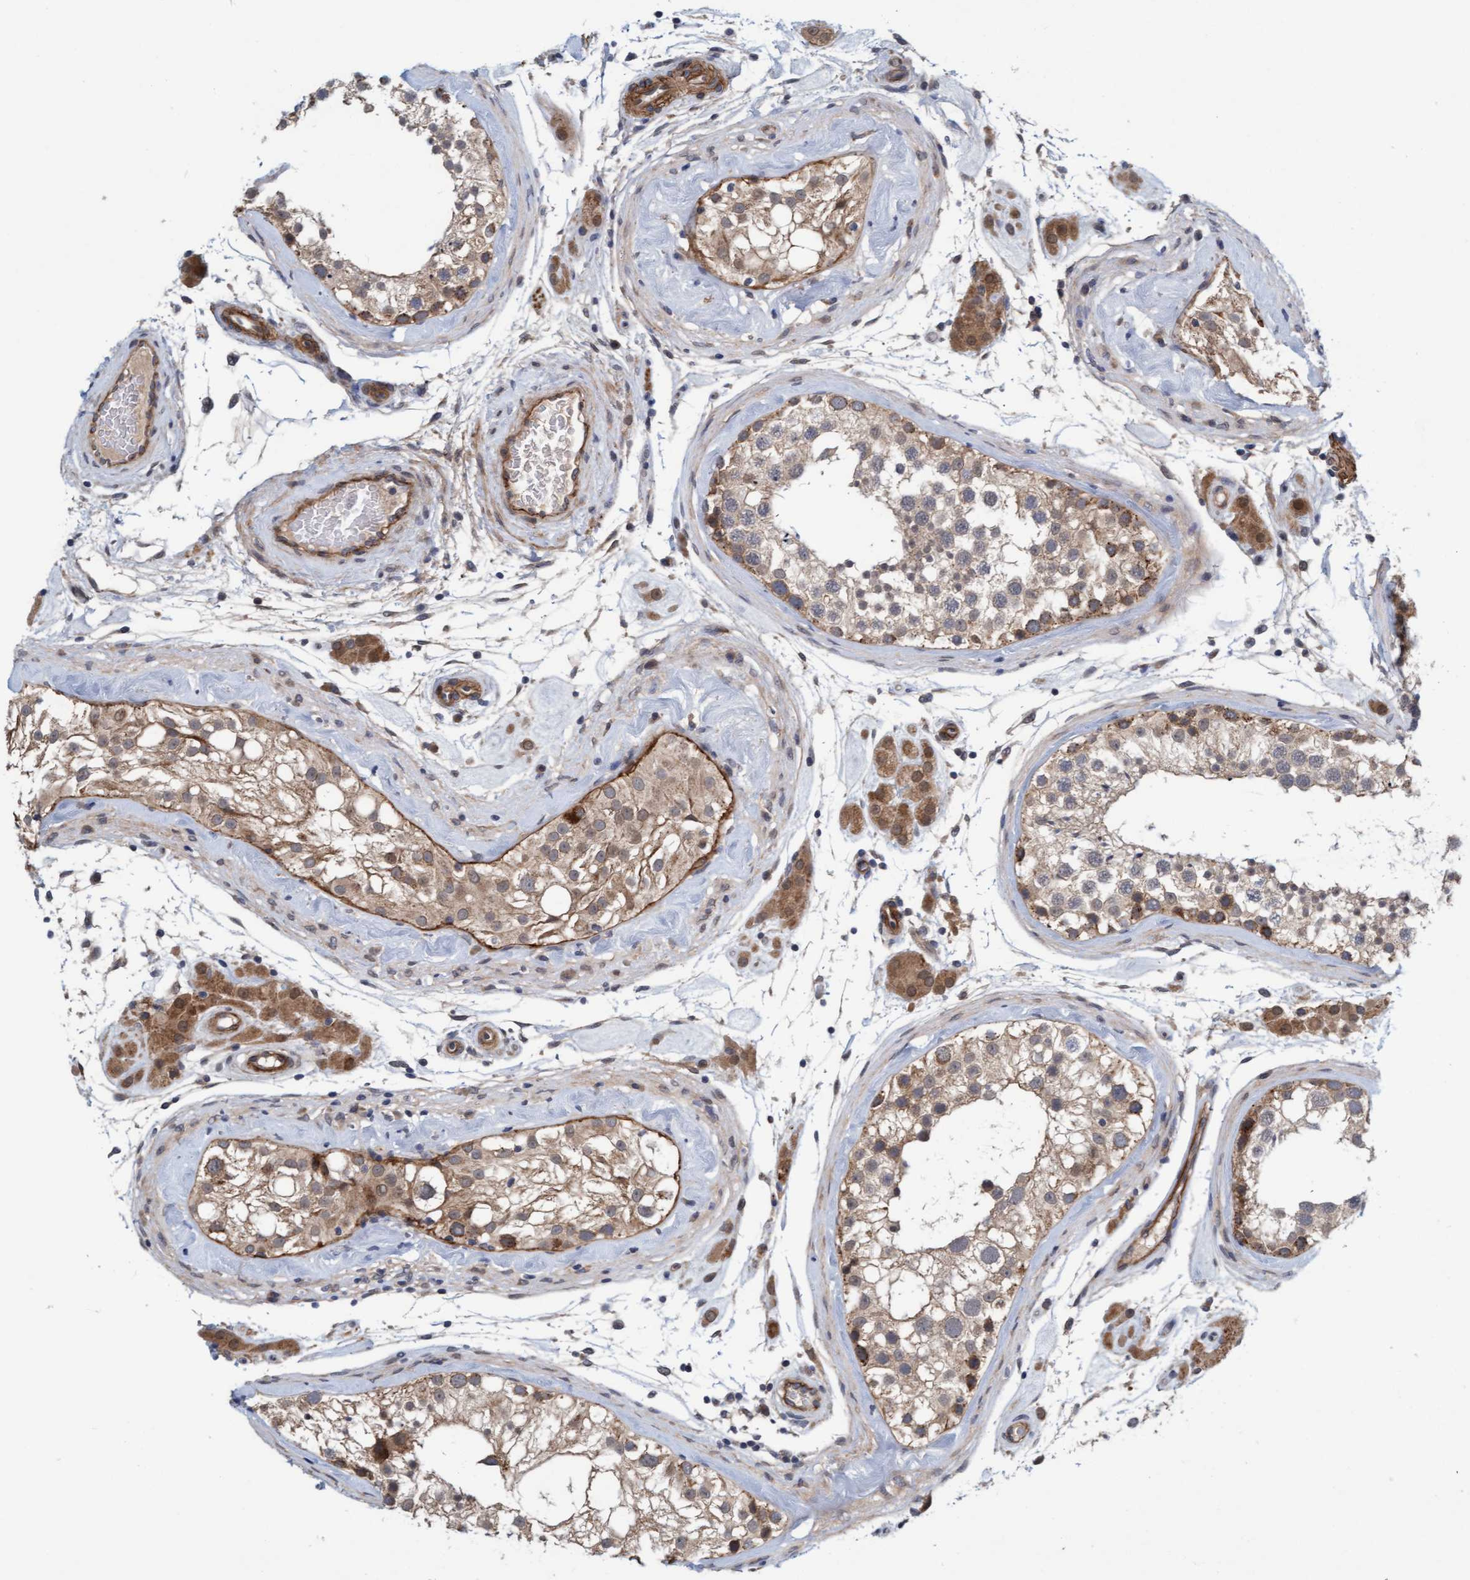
{"staining": {"intensity": "weak", "quantity": "25%-75%", "location": "cytoplasmic/membranous"}, "tissue": "testis", "cell_type": "Cells in seminiferous ducts", "image_type": "normal", "snomed": [{"axis": "morphology", "description": "Normal tissue, NOS"}, {"axis": "topography", "description": "Testis"}], "caption": "Unremarkable testis displays weak cytoplasmic/membranous expression in approximately 25%-75% of cells in seminiferous ducts.", "gene": "TSTD2", "patient": {"sex": "male", "age": 46}}